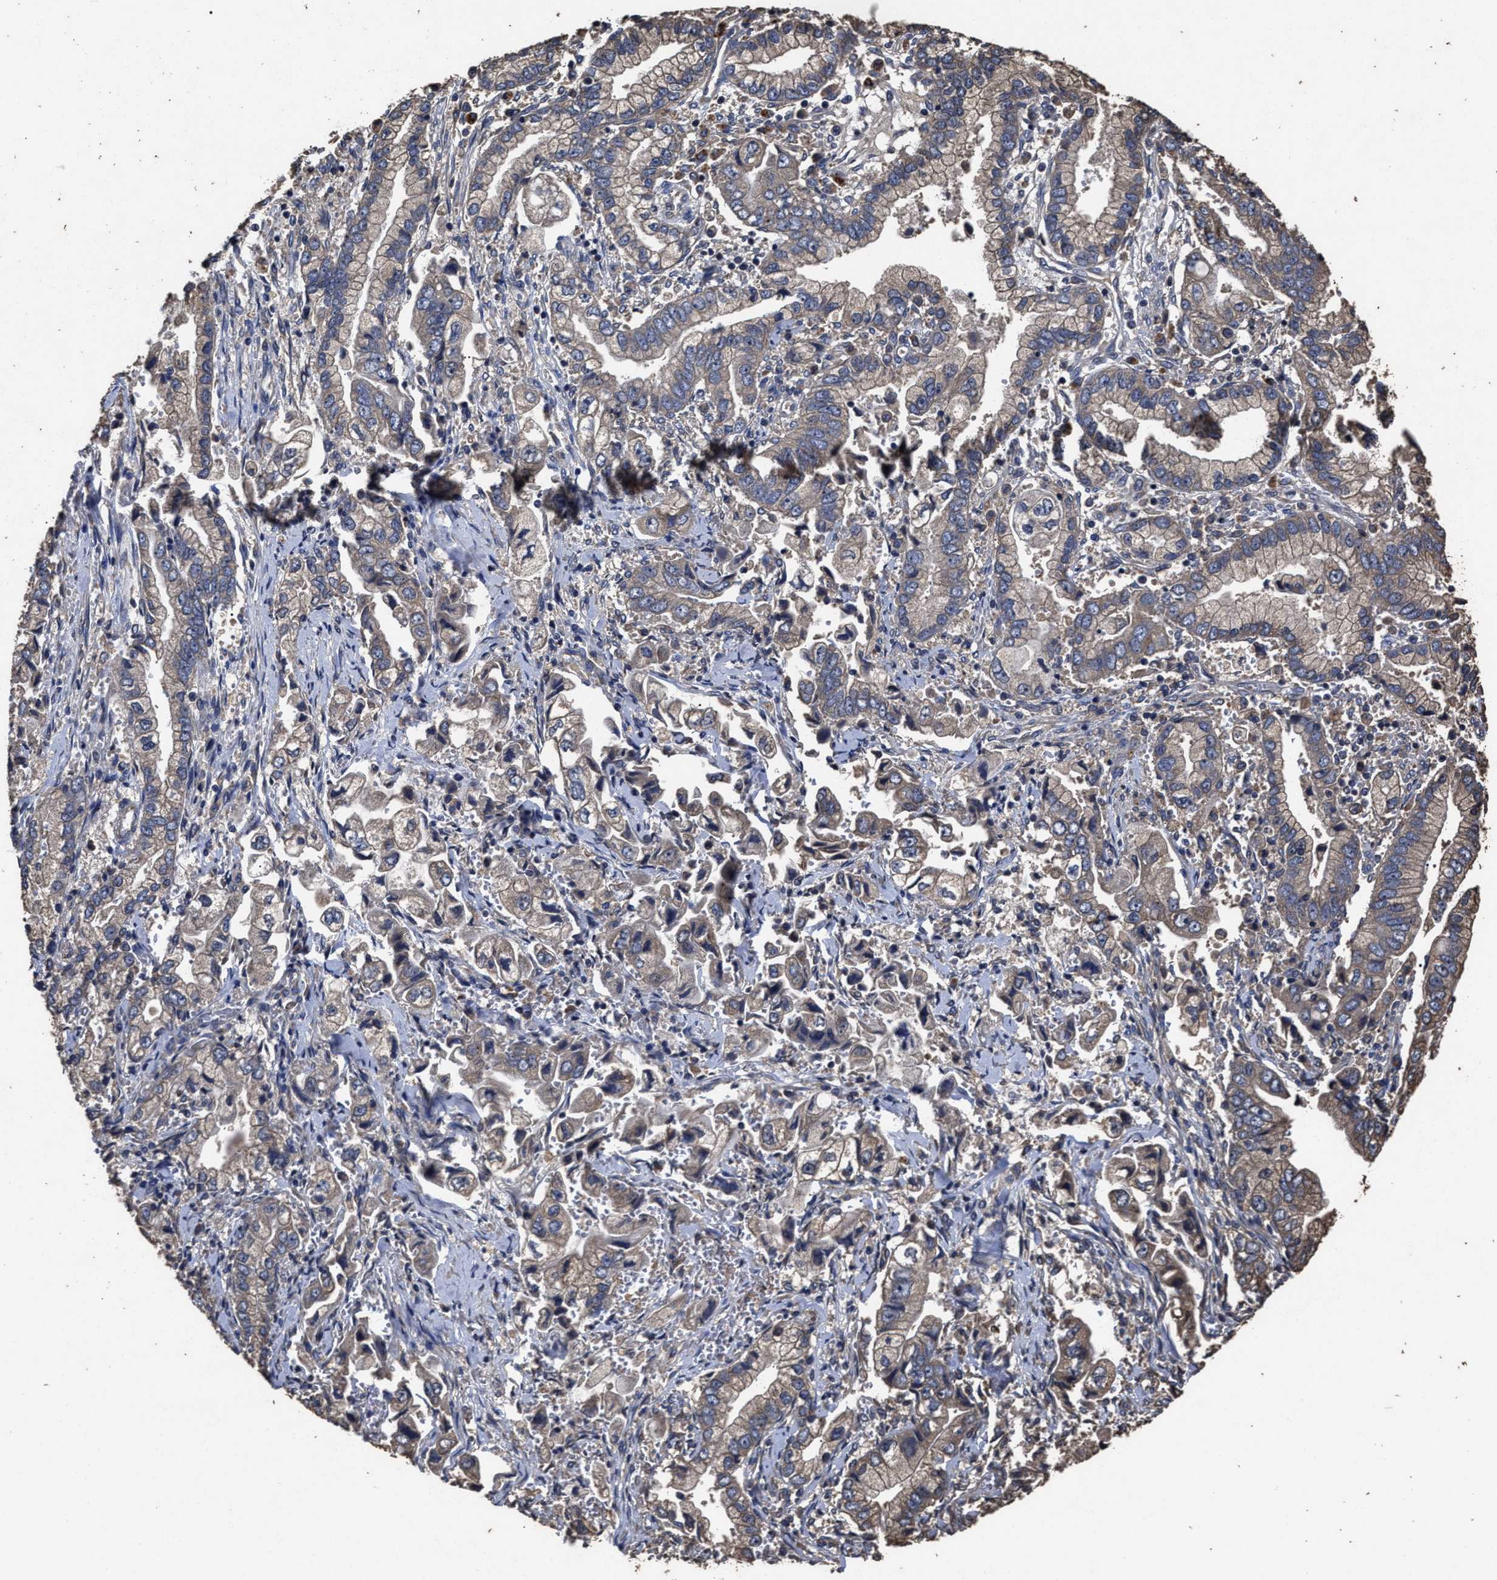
{"staining": {"intensity": "weak", "quantity": ">75%", "location": "cytoplasmic/membranous"}, "tissue": "stomach cancer", "cell_type": "Tumor cells", "image_type": "cancer", "snomed": [{"axis": "morphology", "description": "Normal tissue, NOS"}, {"axis": "morphology", "description": "Adenocarcinoma, NOS"}, {"axis": "topography", "description": "Stomach"}], "caption": "Adenocarcinoma (stomach) stained with IHC shows weak cytoplasmic/membranous expression in approximately >75% of tumor cells. Nuclei are stained in blue.", "gene": "PPM1K", "patient": {"sex": "male", "age": 62}}